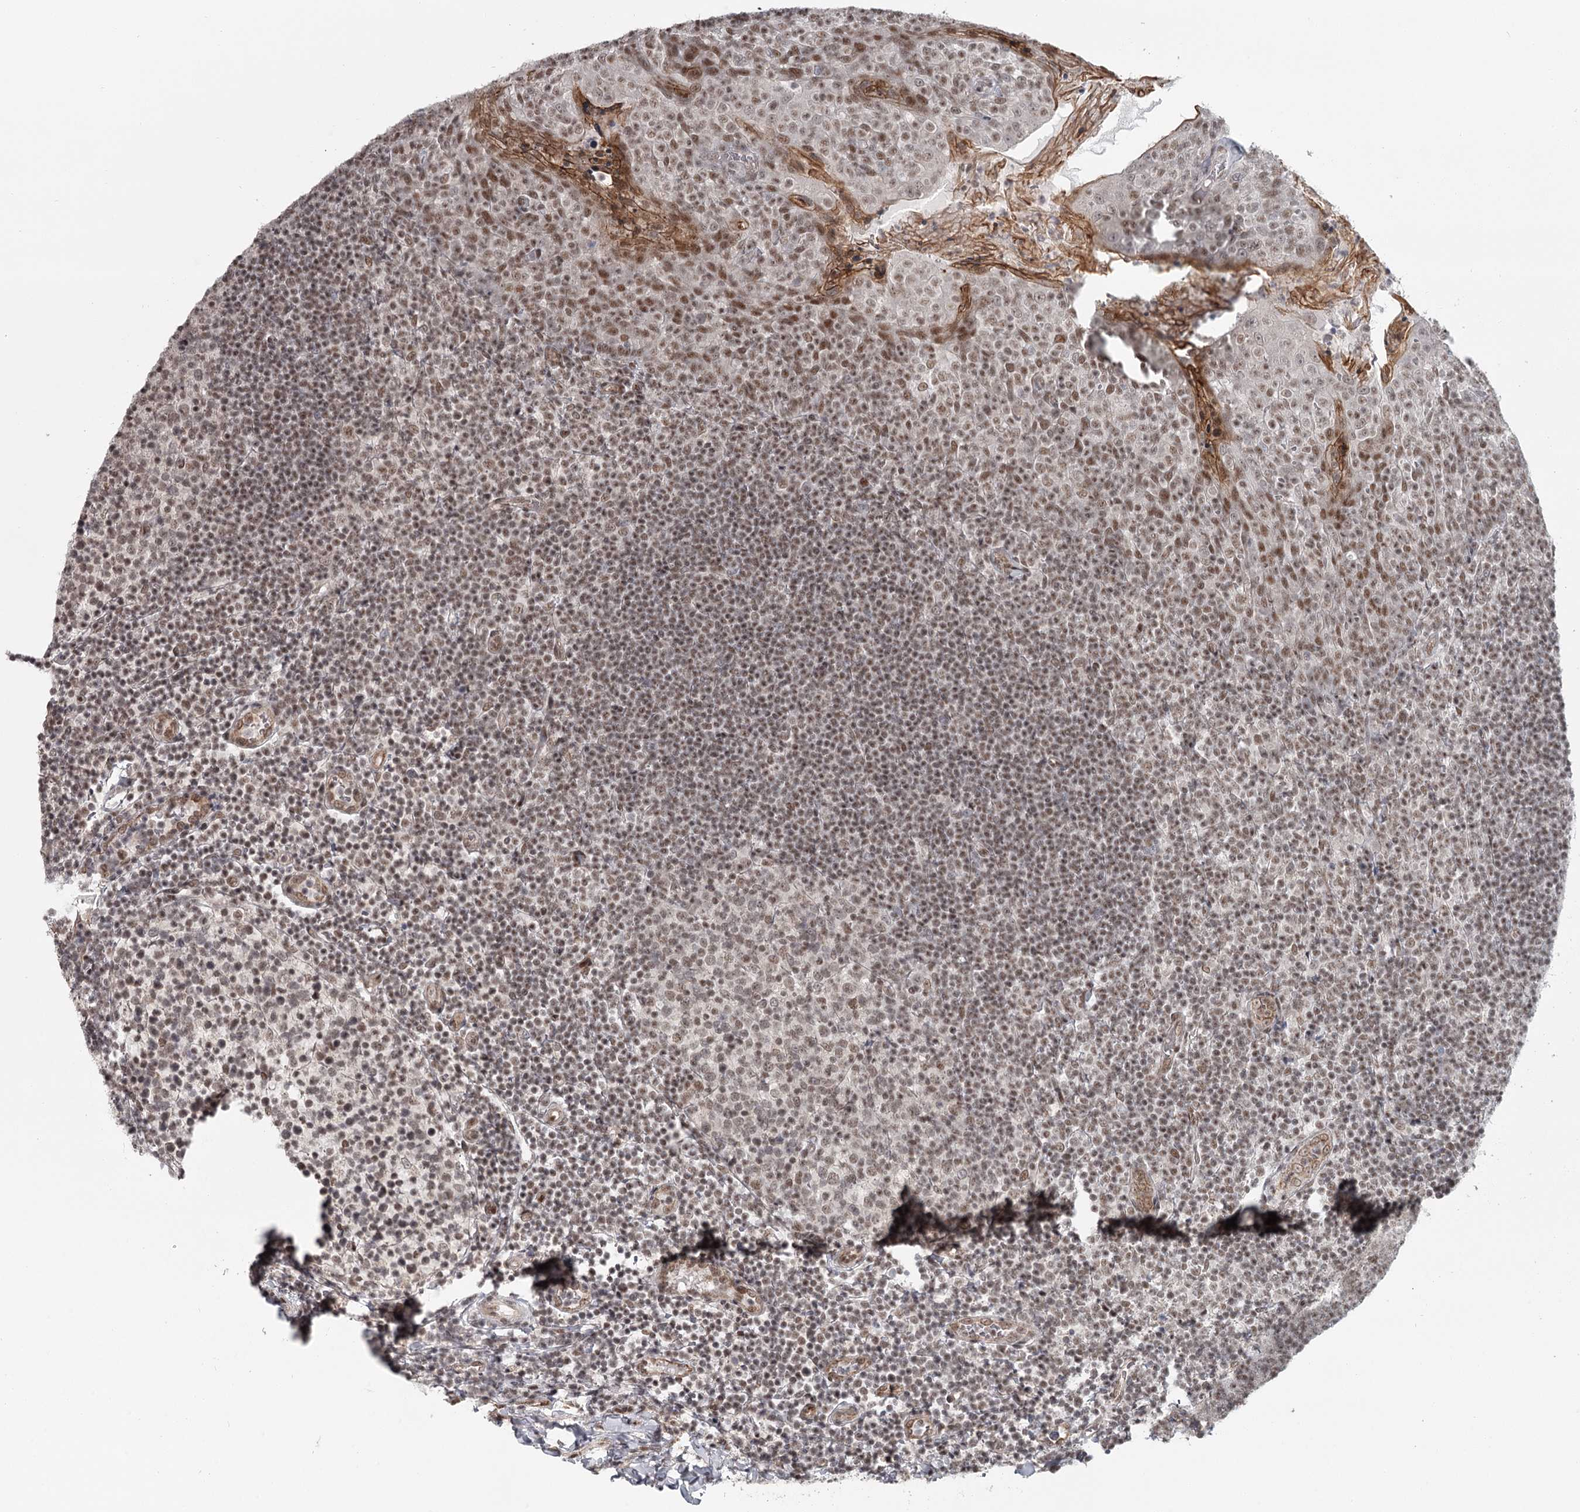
{"staining": {"intensity": "weak", "quantity": ">75%", "location": "nuclear"}, "tissue": "tonsil", "cell_type": "Germinal center cells", "image_type": "normal", "snomed": [{"axis": "morphology", "description": "Normal tissue, NOS"}, {"axis": "topography", "description": "Tonsil"}], "caption": "Immunohistochemical staining of benign tonsil demonstrates low levels of weak nuclear expression in about >75% of germinal center cells. (Brightfield microscopy of DAB IHC at high magnification).", "gene": "FAM13C", "patient": {"sex": "female", "age": 10}}